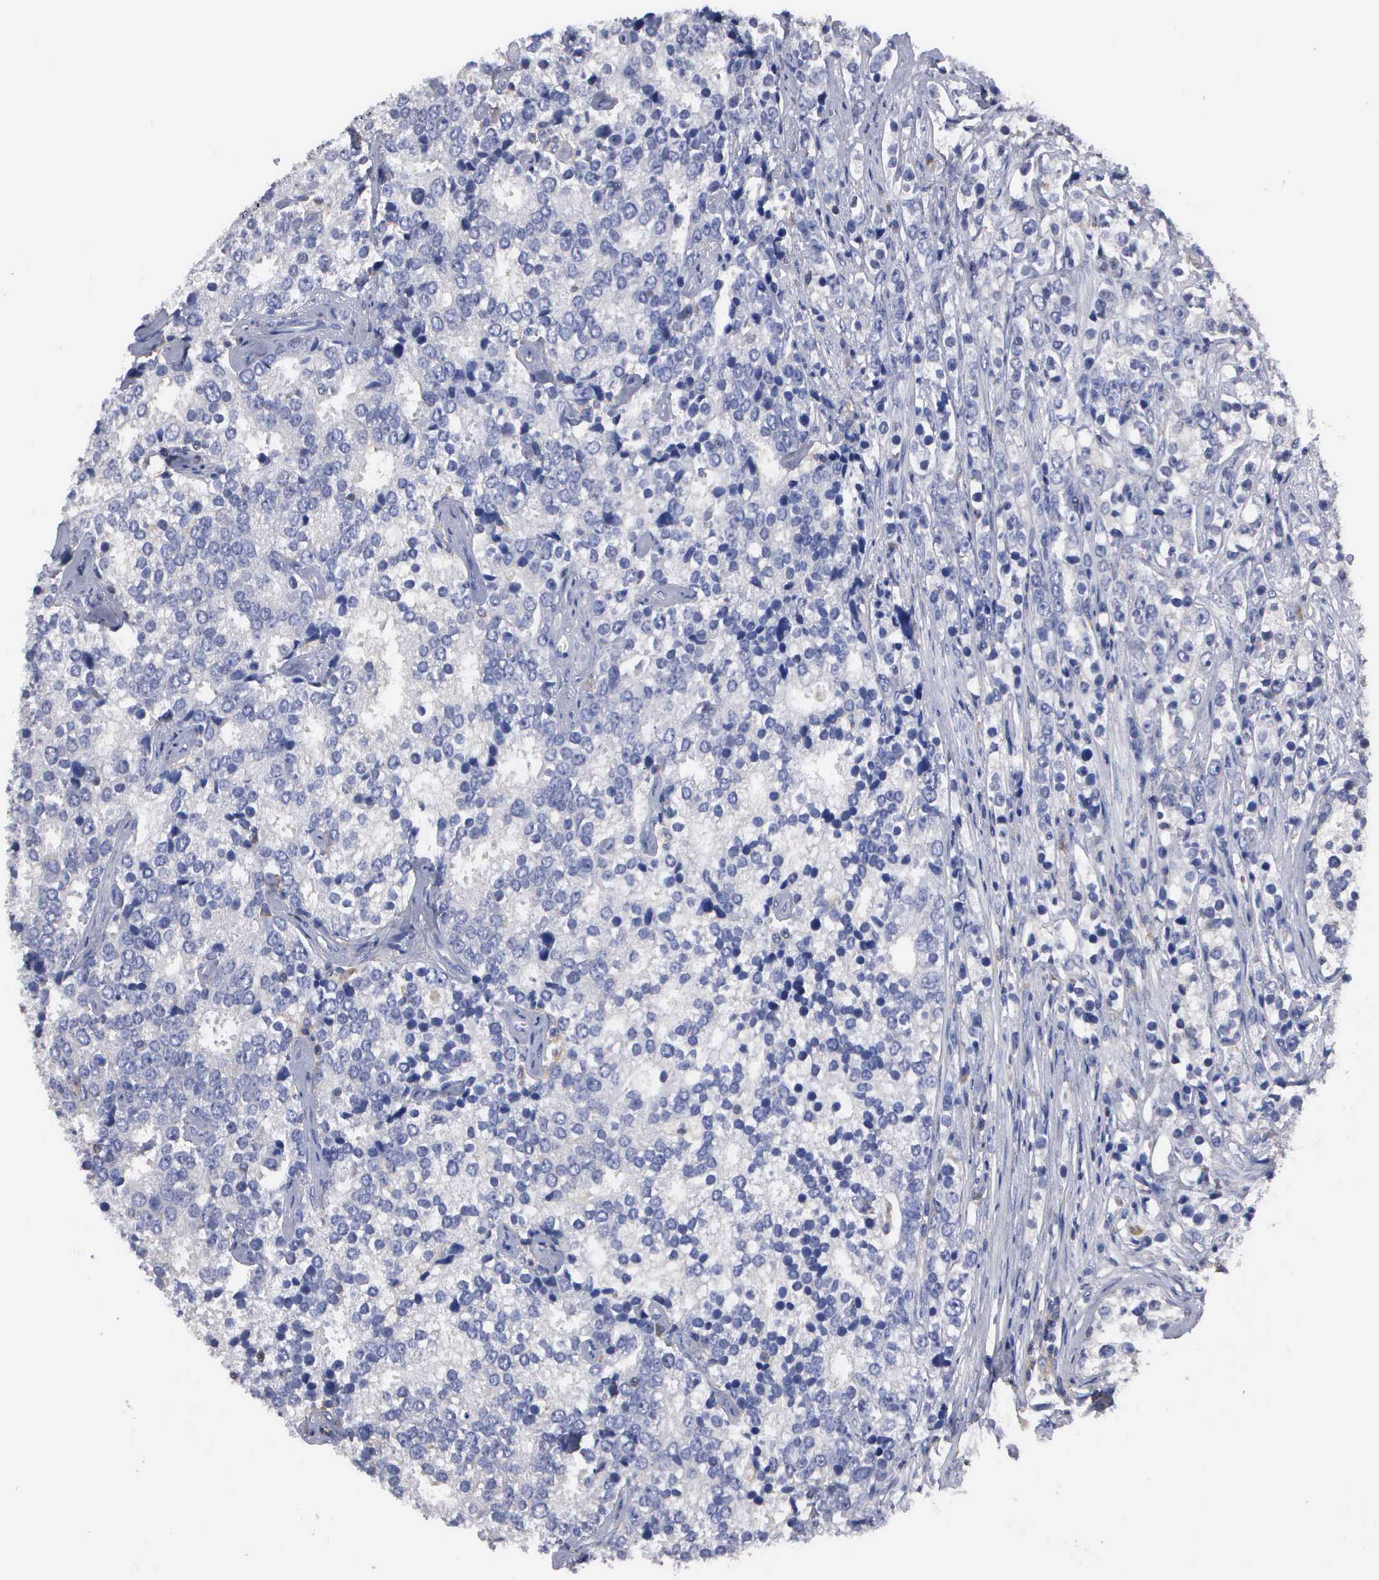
{"staining": {"intensity": "negative", "quantity": "none", "location": "none"}, "tissue": "prostate cancer", "cell_type": "Tumor cells", "image_type": "cancer", "snomed": [{"axis": "morphology", "description": "Adenocarcinoma, High grade"}, {"axis": "topography", "description": "Prostate"}], "caption": "Photomicrograph shows no significant protein positivity in tumor cells of prostate cancer.", "gene": "G6PD", "patient": {"sex": "male", "age": 71}}